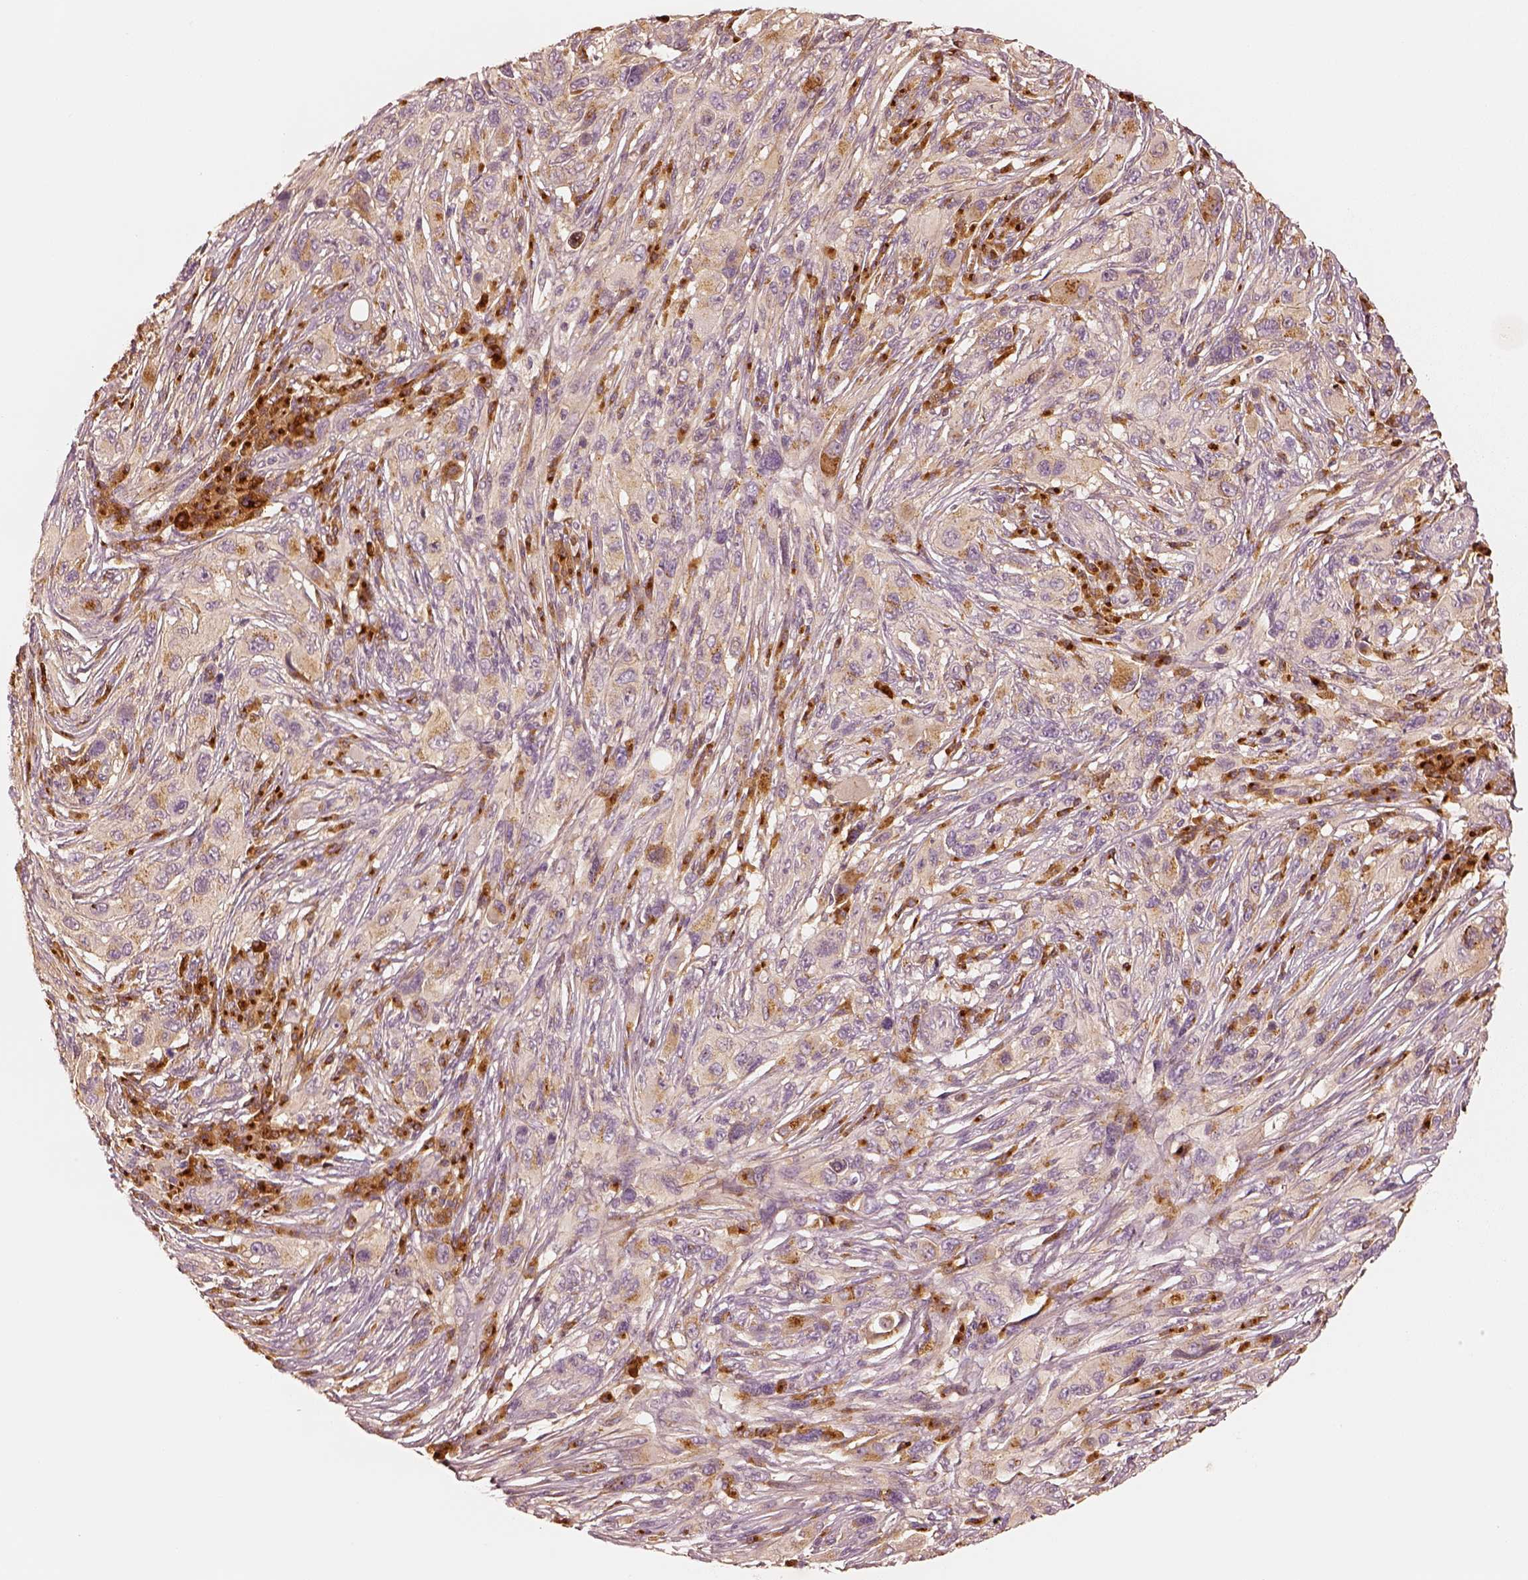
{"staining": {"intensity": "weak", "quantity": "25%-75%", "location": "cytoplasmic/membranous"}, "tissue": "melanoma", "cell_type": "Tumor cells", "image_type": "cancer", "snomed": [{"axis": "morphology", "description": "Malignant melanoma, NOS"}, {"axis": "topography", "description": "Skin"}], "caption": "The histopathology image exhibits staining of malignant melanoma, revealing weak cytoplasmic/membranous protein expression (brown color) within tumor cells.", "gene": "GORASP2", "patient": {"sex": "male", "age": 53}}